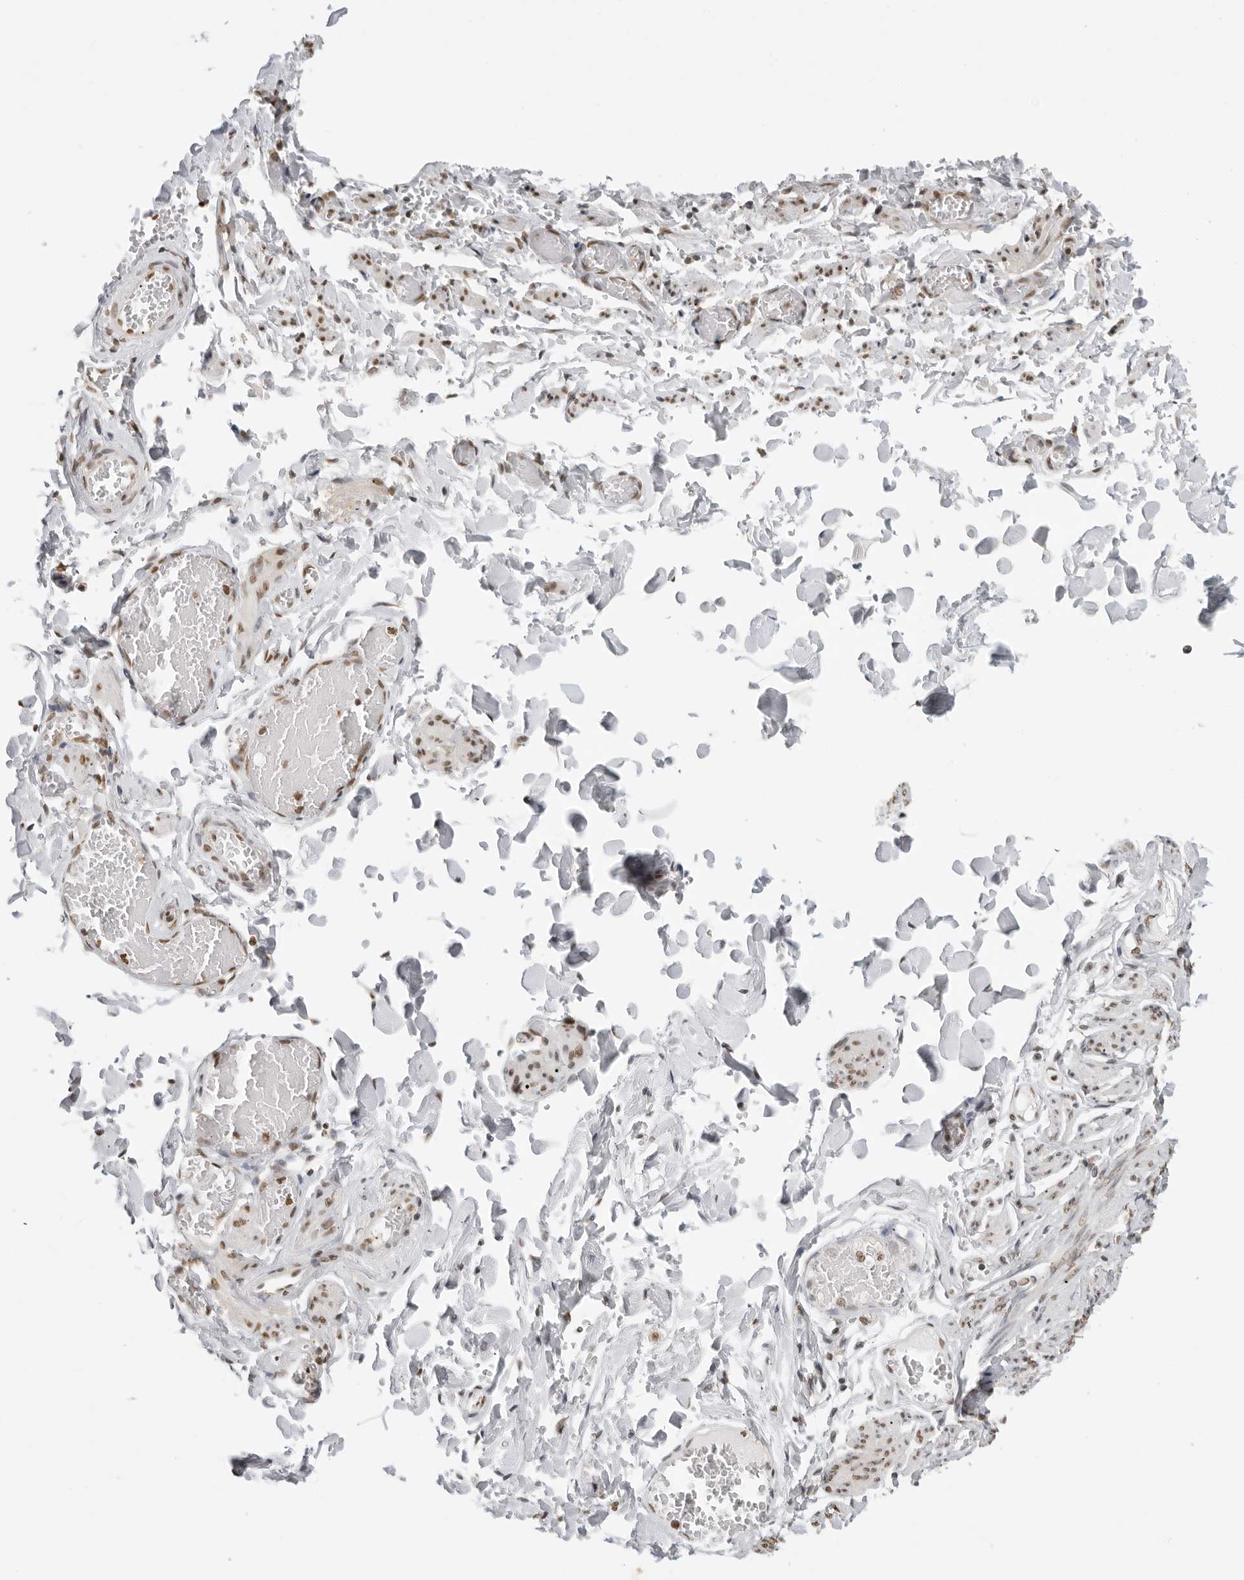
{"staining": {"intensity": "negative", "quantity": "none", "location": "none"}, "tissue": "adipose tissue", "cell_type": "Adipocytes", "image_type": "normal", "snomed": [{"axis": "morphology", "description": "Normal tissue, NOS"}, {"axis": "topography", "description": "Vascular tissue"}, {"axis": "topography", "description": "Fallopian tube"}, {"axis": "topography", "description": "Ovary"}], "caption": "This is an IHC micrograph of unremarkable adipose tissue. There is no expression in adipocytes.", "gene": "RPA2", "patient": {"sex": "female", "age": 67}}